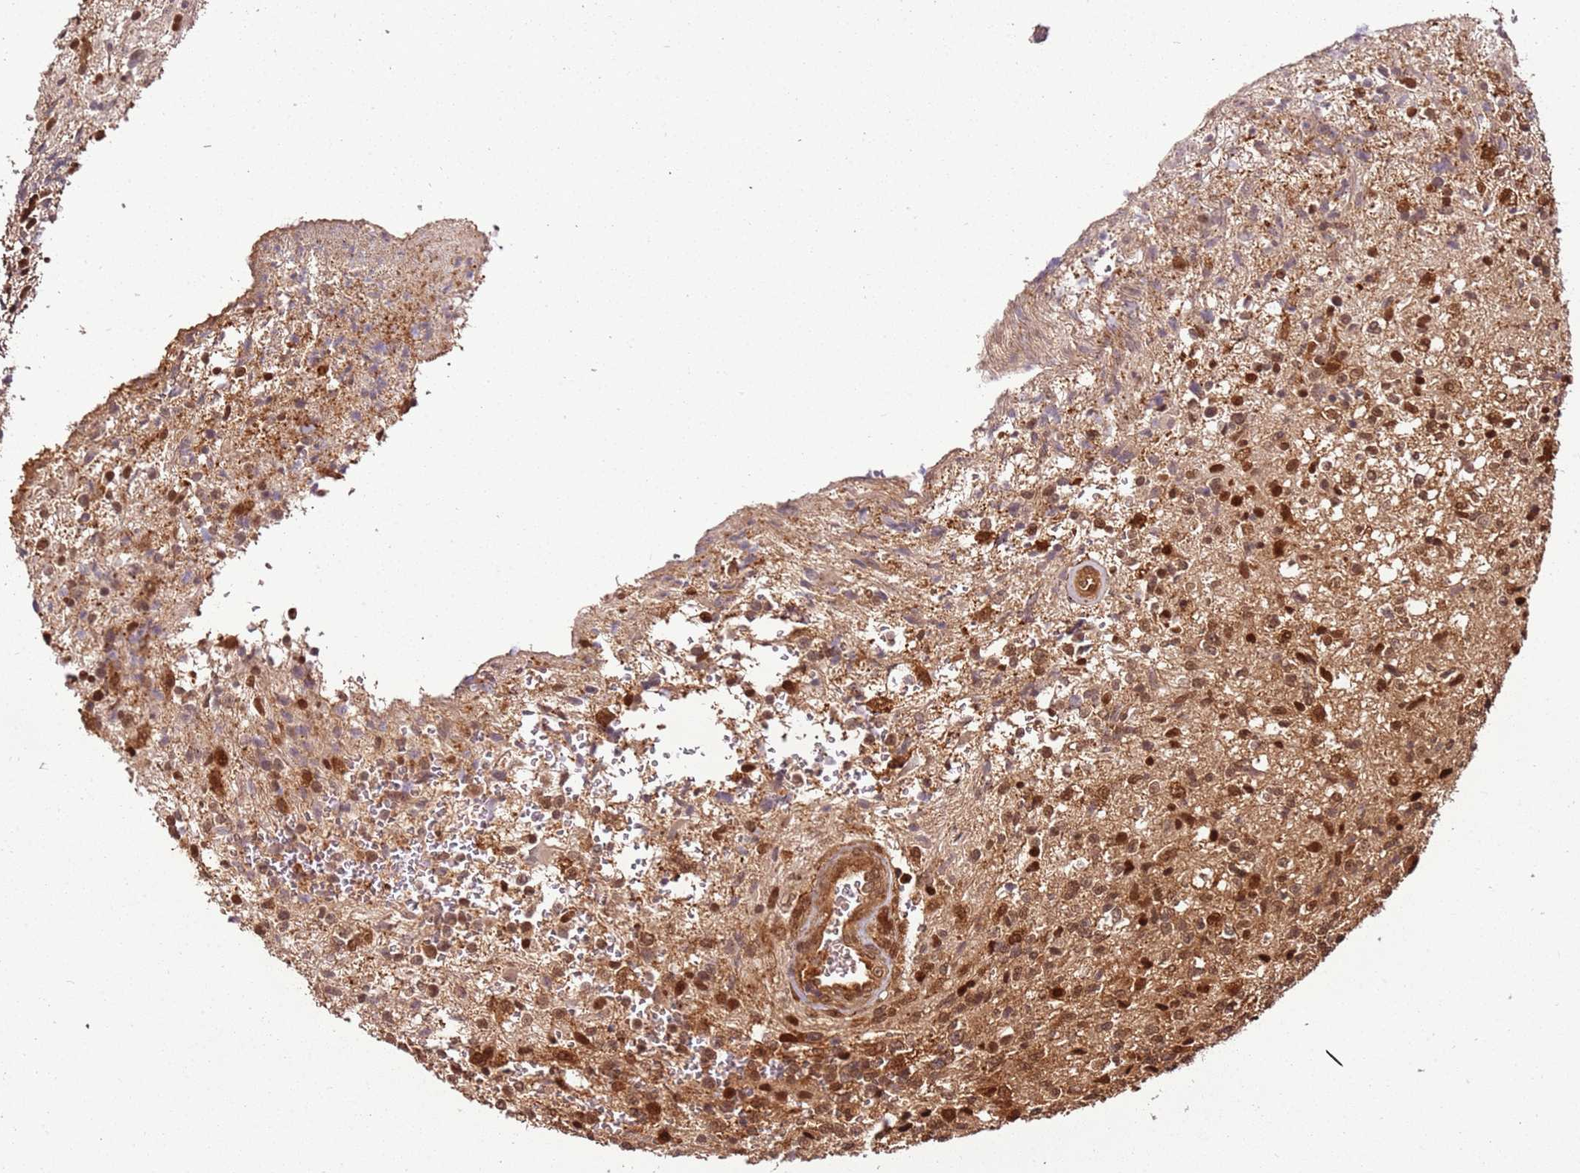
{"staining": {"intensity": "moderate", "quantity": "25%-75%", "location": "nuclear"}, "tissue": "glioma", "cell_type": "Tumor cells", "image_type": "cancer", "snomed": [{"axis": "morphology", "description": "Glioma, malignant, High grade"}, {"axis": "topography", "description": "Brain"}], "caption": "IHC (DAB (3,3'-diaminobenzidine)) staining of human malignant high-grade glioma exhibits moderate nuclear protein expression in about 25%-75% of tumor cells. The staining is performed using DAB brown chromogen to label protein expression. The nuclei are counter-stained blue using hematoxylin.", "gene": "PGLS", "patient": {"sex": "male", "age": 56}}